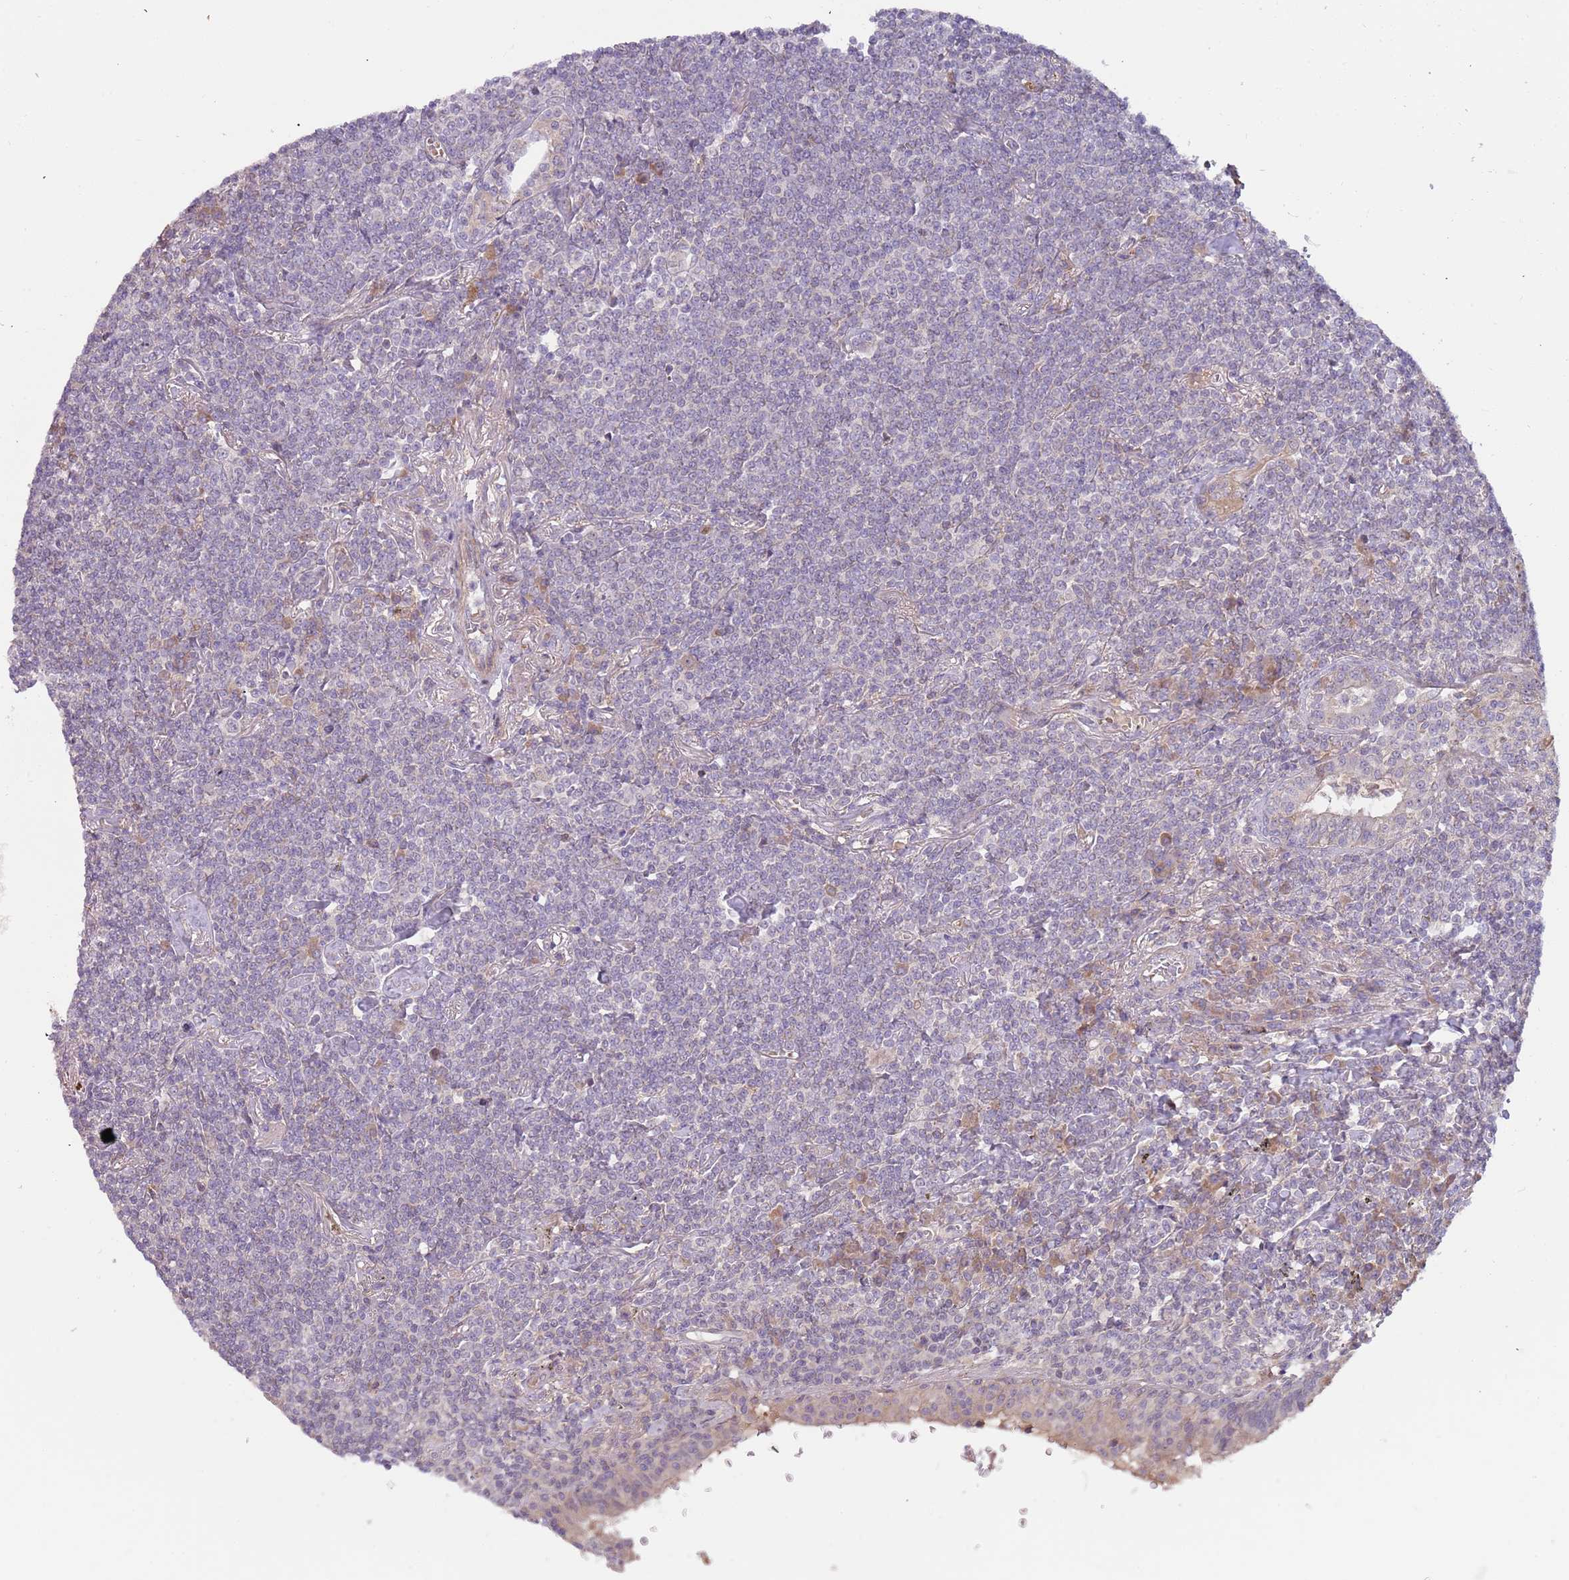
{"staining": {"intensity": "negative", "quantity": "none", "location": "none"}, "tissue": "lymphoma", "cell_type": "Tumor cells", "image_type": "cancer", "snomed": [{"axis": "morphology", "description": "Malignant lymphoma, non-Hodgkin's type, Low grade"}, {"axis": "topography", "description": "Lung"}], "caption": "Tumor cells are negative for protein expression in human malignant lymphoma, non-Hodgkin's type (low-grade).", "gene": "TRAPPC6B", "patient": {"sex": "female", "age": 71}}